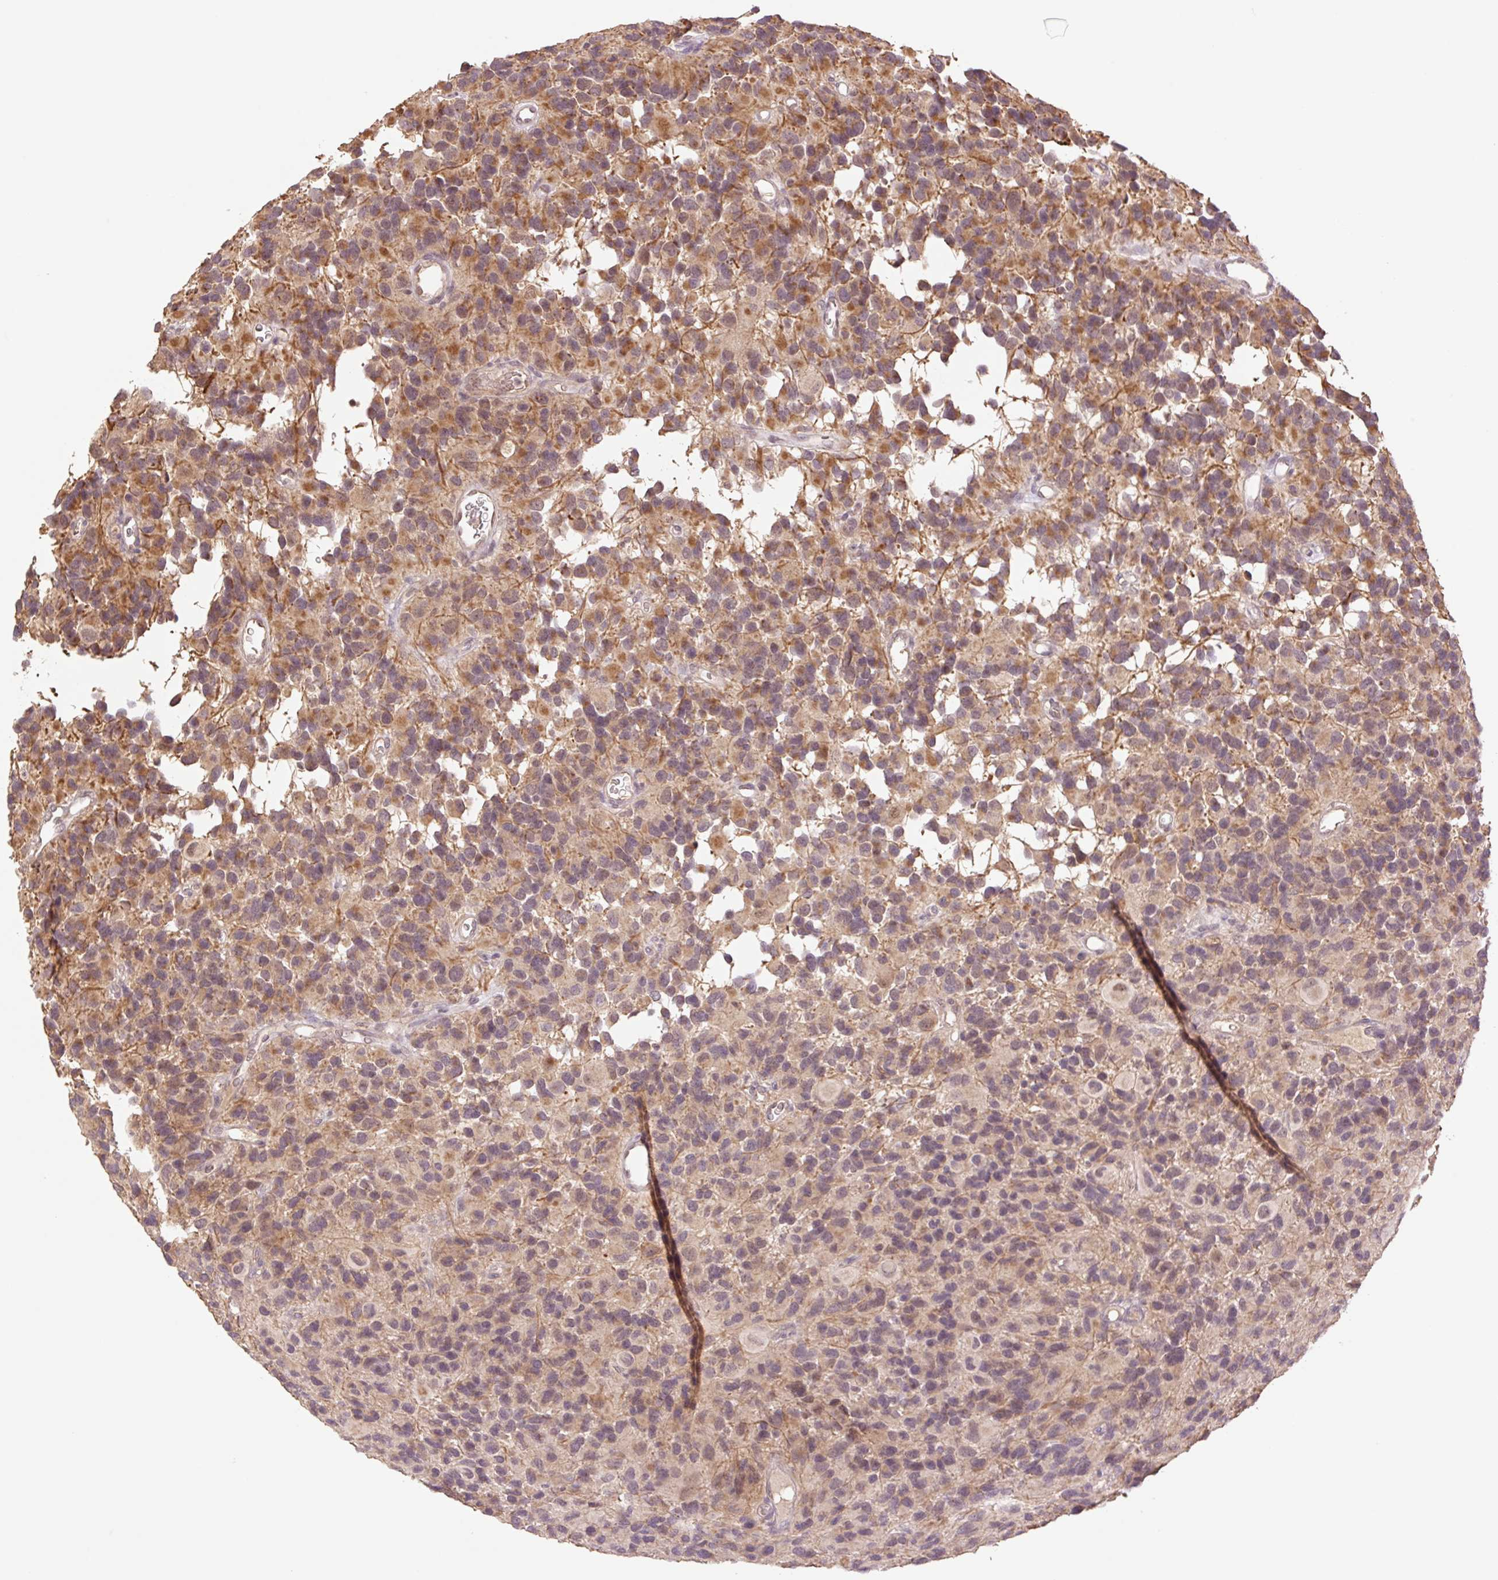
{"staining": {"intensity": "moderate", "quantity": ">75%", "location": "cytoplasmic/membranous"}, "tissue": "glioma", "cell_type": "Tumor cells", "image_type": "cancer", "snomed": [{"axis": "morphology", "description": "Glioma, malignant, High grade"}, {"axis": "topography", "description": "Brain"}], "caption": "High-power microscopy captured an IHC micrograph of high-grade glioma (malignant), revealing moderate cytoplasmic/membranous positivity in approximately >75% of tumor cells.", "gene": "YJU2B", "patient": {"sex": "male", "age": 77}}